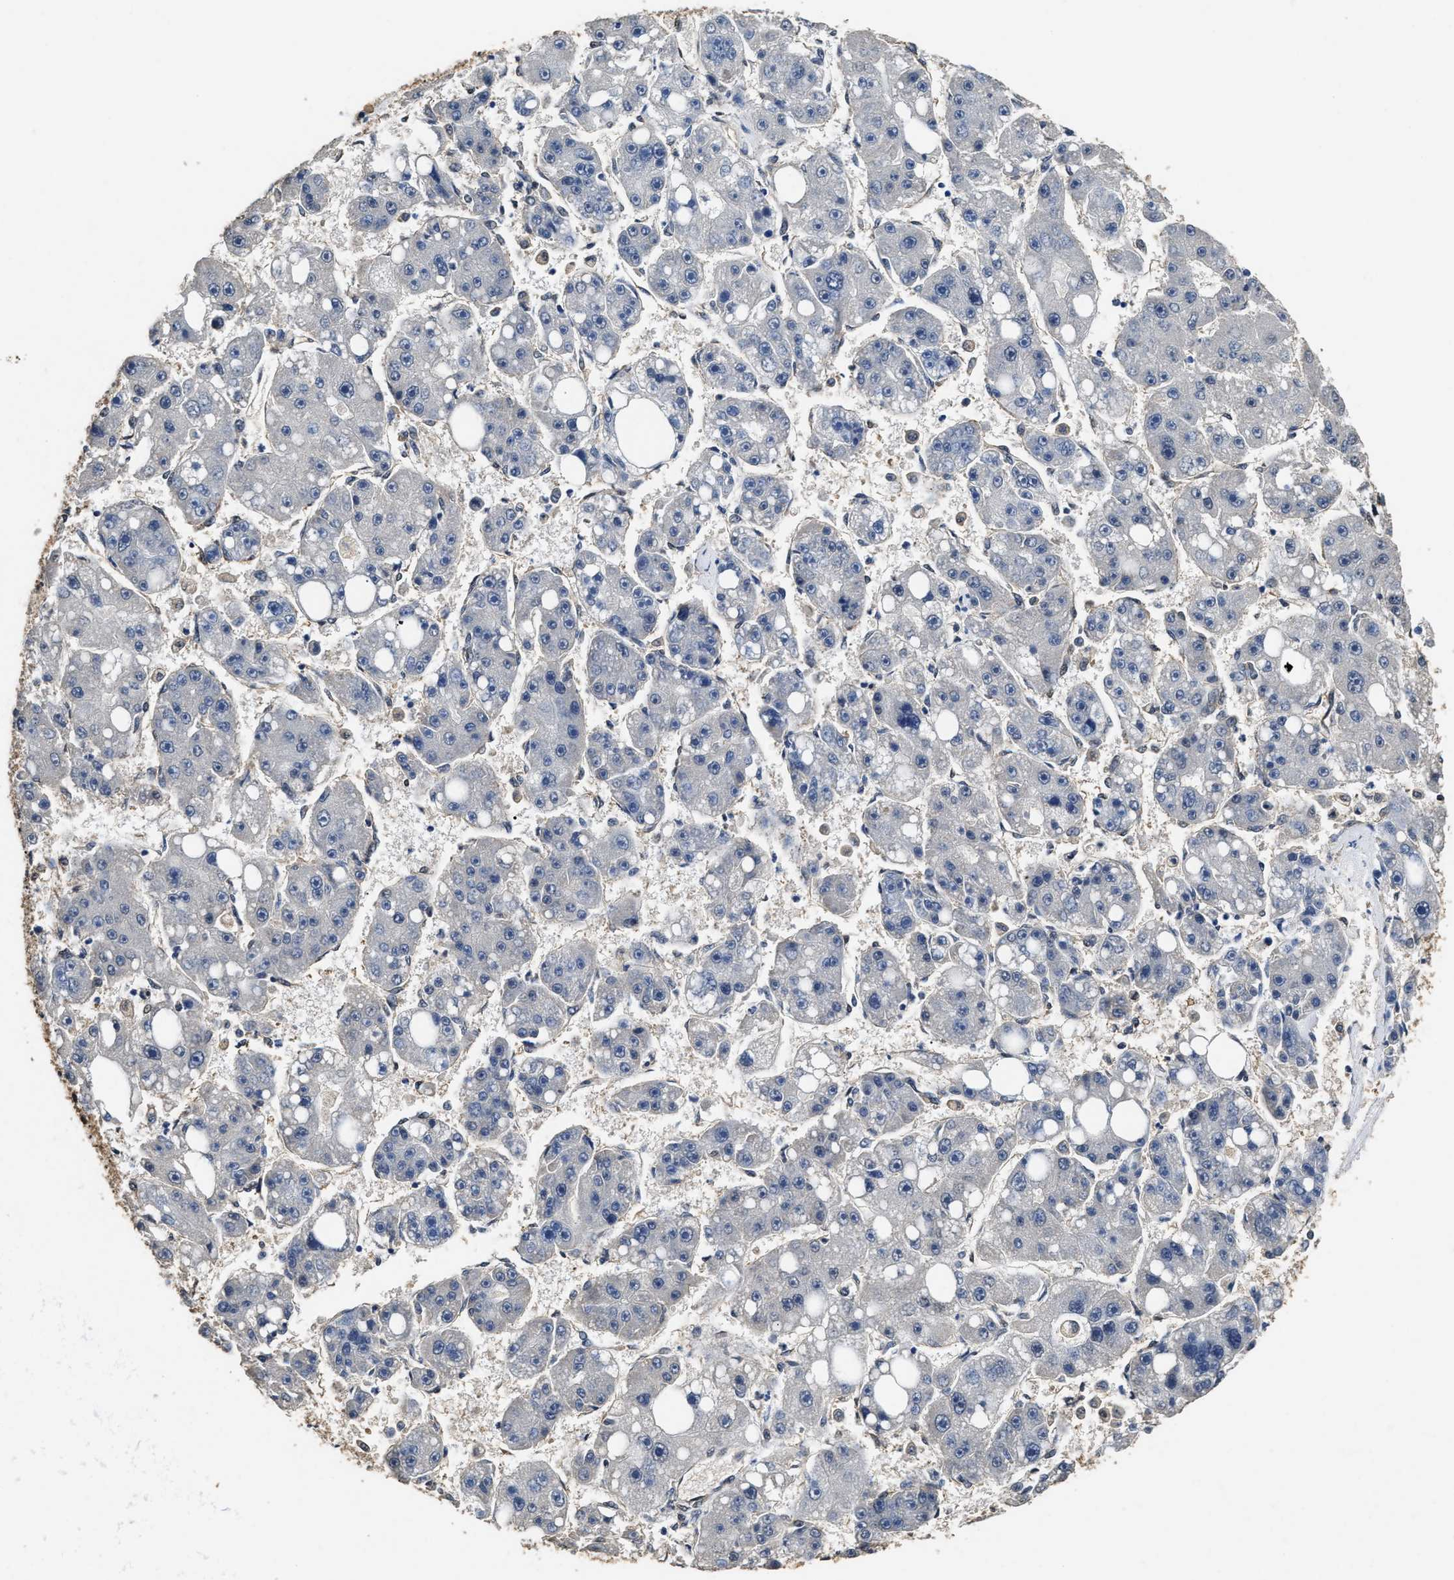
{"staining": {"intensity": "negative", "quantity": "none", "location": "none"}, "tissue": "liver cancer", "cell_type": "Tumor cells", "image_type": "cancer", "snomed": [{"axis": "morphology", "description": "Carcinoma, Hepatocellular, NOS"}, {"axis": "topography", "description": "Liver"}], "caption": "The immunohistochemistry (IHC) histopathology image has no significant positivity in tumor cells of hepatocellular carcinoma (liver) tissue. The staining was performed using DAB to visualize the protein expression in brown, while the nuclei were stained in blue with hematoxylin (Magnification: 20x).", "gene": "YWHAE", "patient": {"sex": "female", "age": 61}}